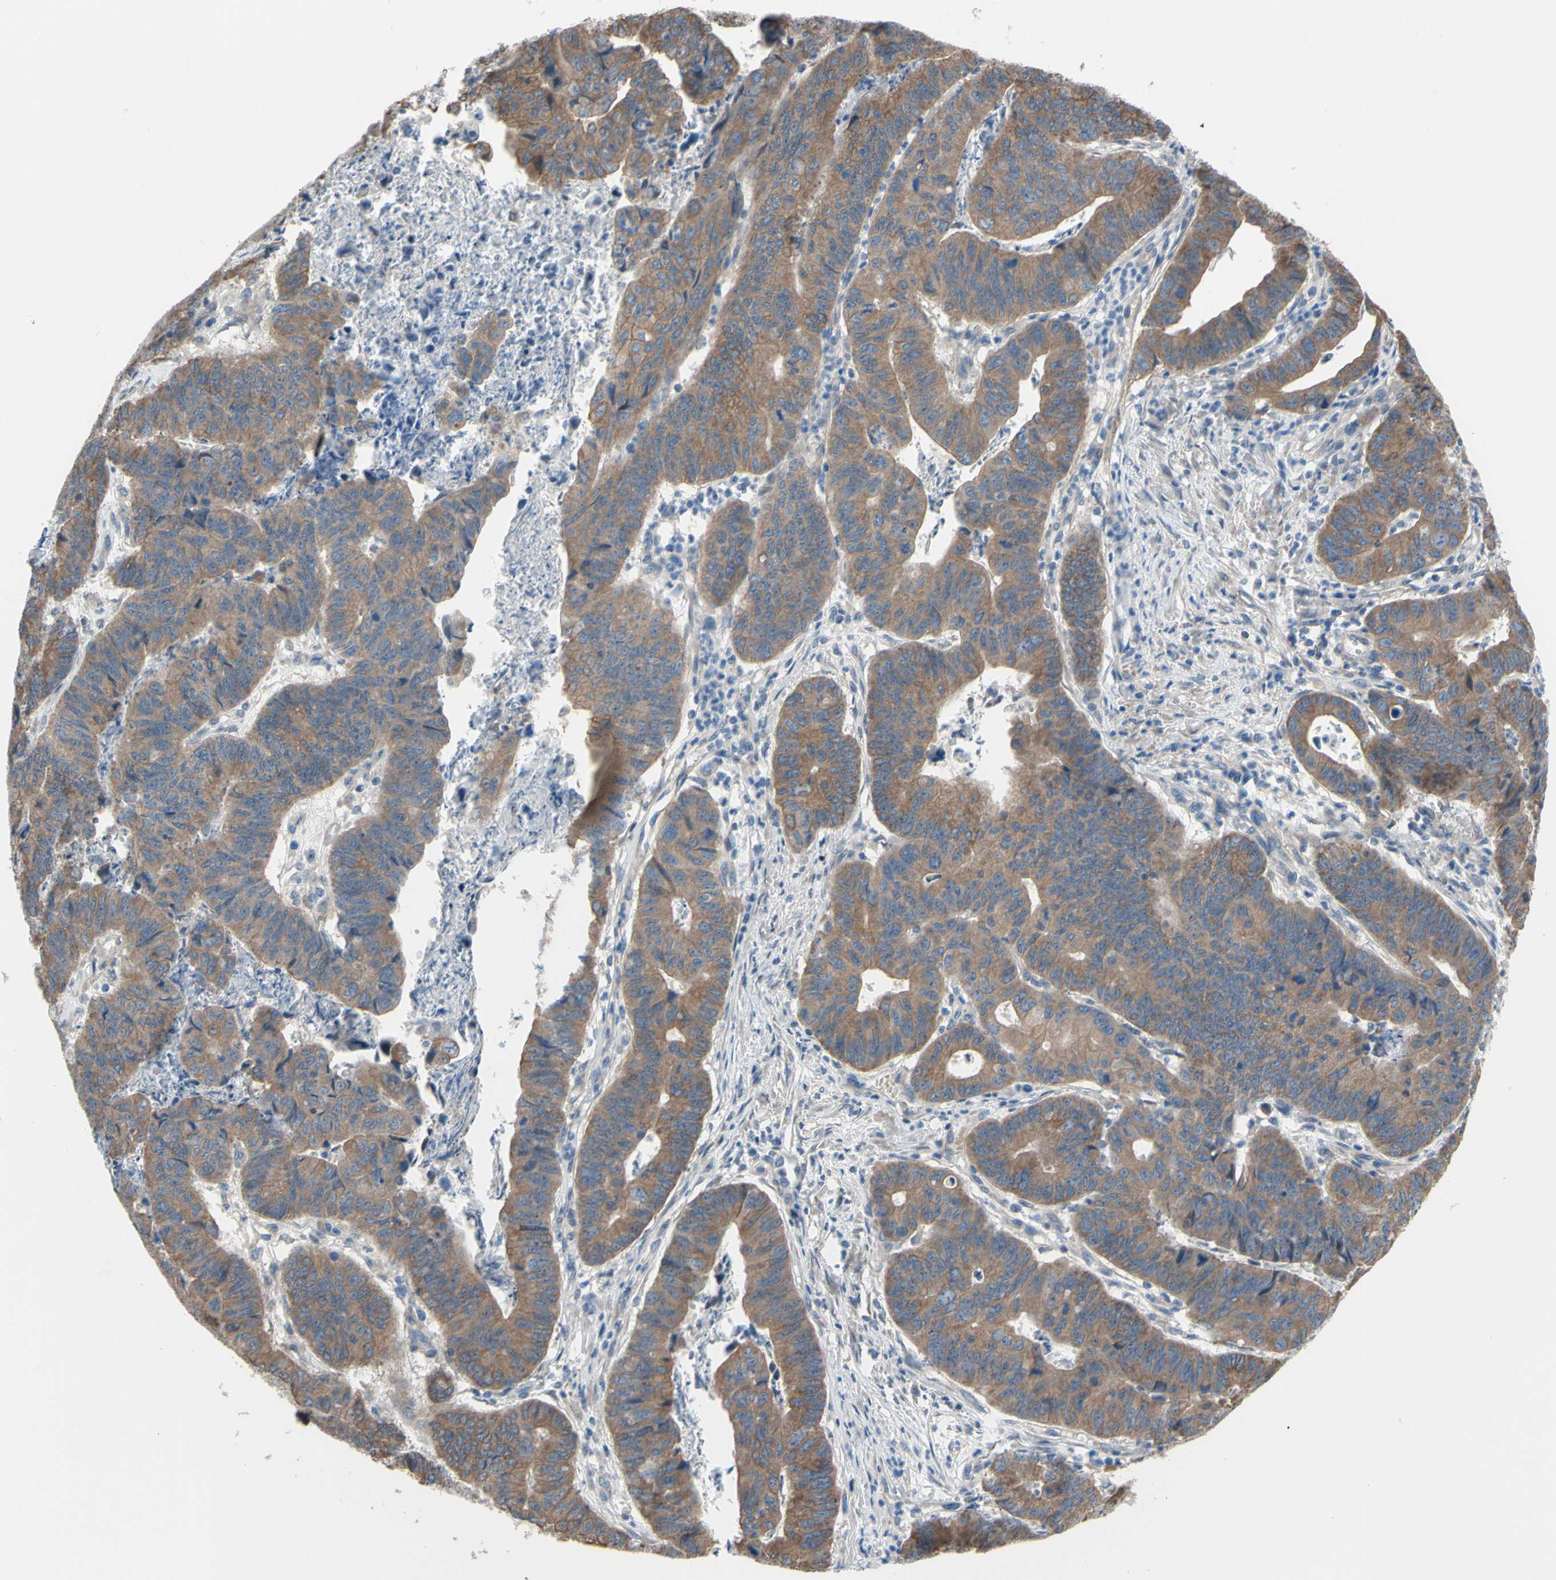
{"staining": {"intensity": "moderate", "quantity": ">75%", "location": "cytoplasmic/membranous"}, "tissue": "stomach cancer", "cell_type": "Tumor cells", "image_type": "cancer", "snomed": [{"axis": "morphology", "description": "Adenocarcinoma, NOS"}, {"axis": "topography", "description": "Stomach, lower"}], "caption": "DAB immunohistochemical staining of human stomach cancer (adenocarcinoma) shows moderate cytoplasmic/membranous protein positivity in approximately >75% of tumor cells.", "gene": "GRAMD2B", "patient": {"sex": "male", "age": 77}}